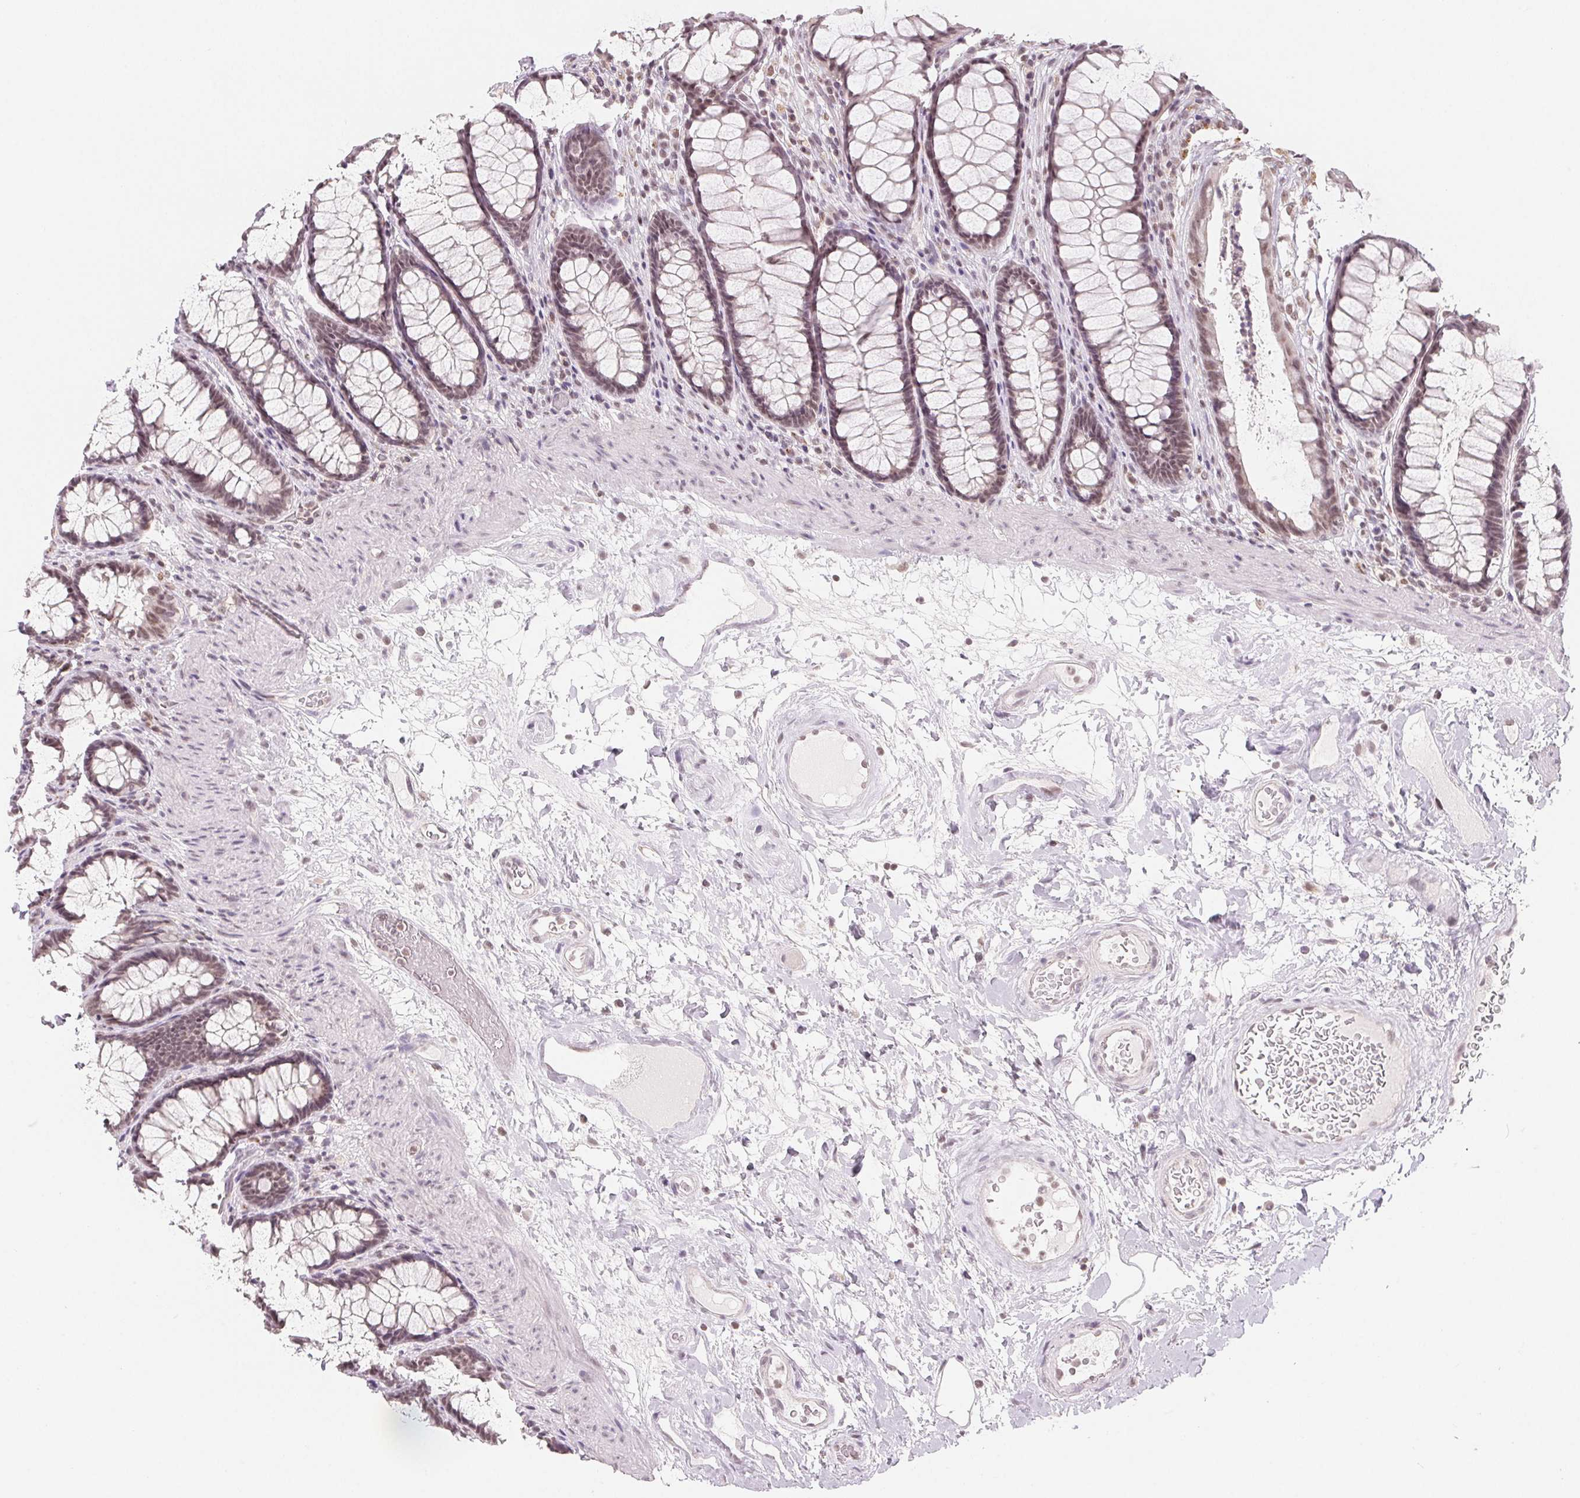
{"staining": {"intensity": "weak", "quantity": "25%-75%", "location": "nuclear"}, "tissue": "rectum", "cell_type": "Glandular cells", "image_type": "normal", "snomed": [{"axis": "morphology", "description": "Normal tissue, NOS"}, {"axis": "topography", "description": "Rectum"}], "caption": "Immunohistochemical staining of benign rectum shows weak nuclear protein staining in approximately 25%-75% of glandular cells.", "gene": "NXF3", "patient": {"sex": "male", "age": 72}}